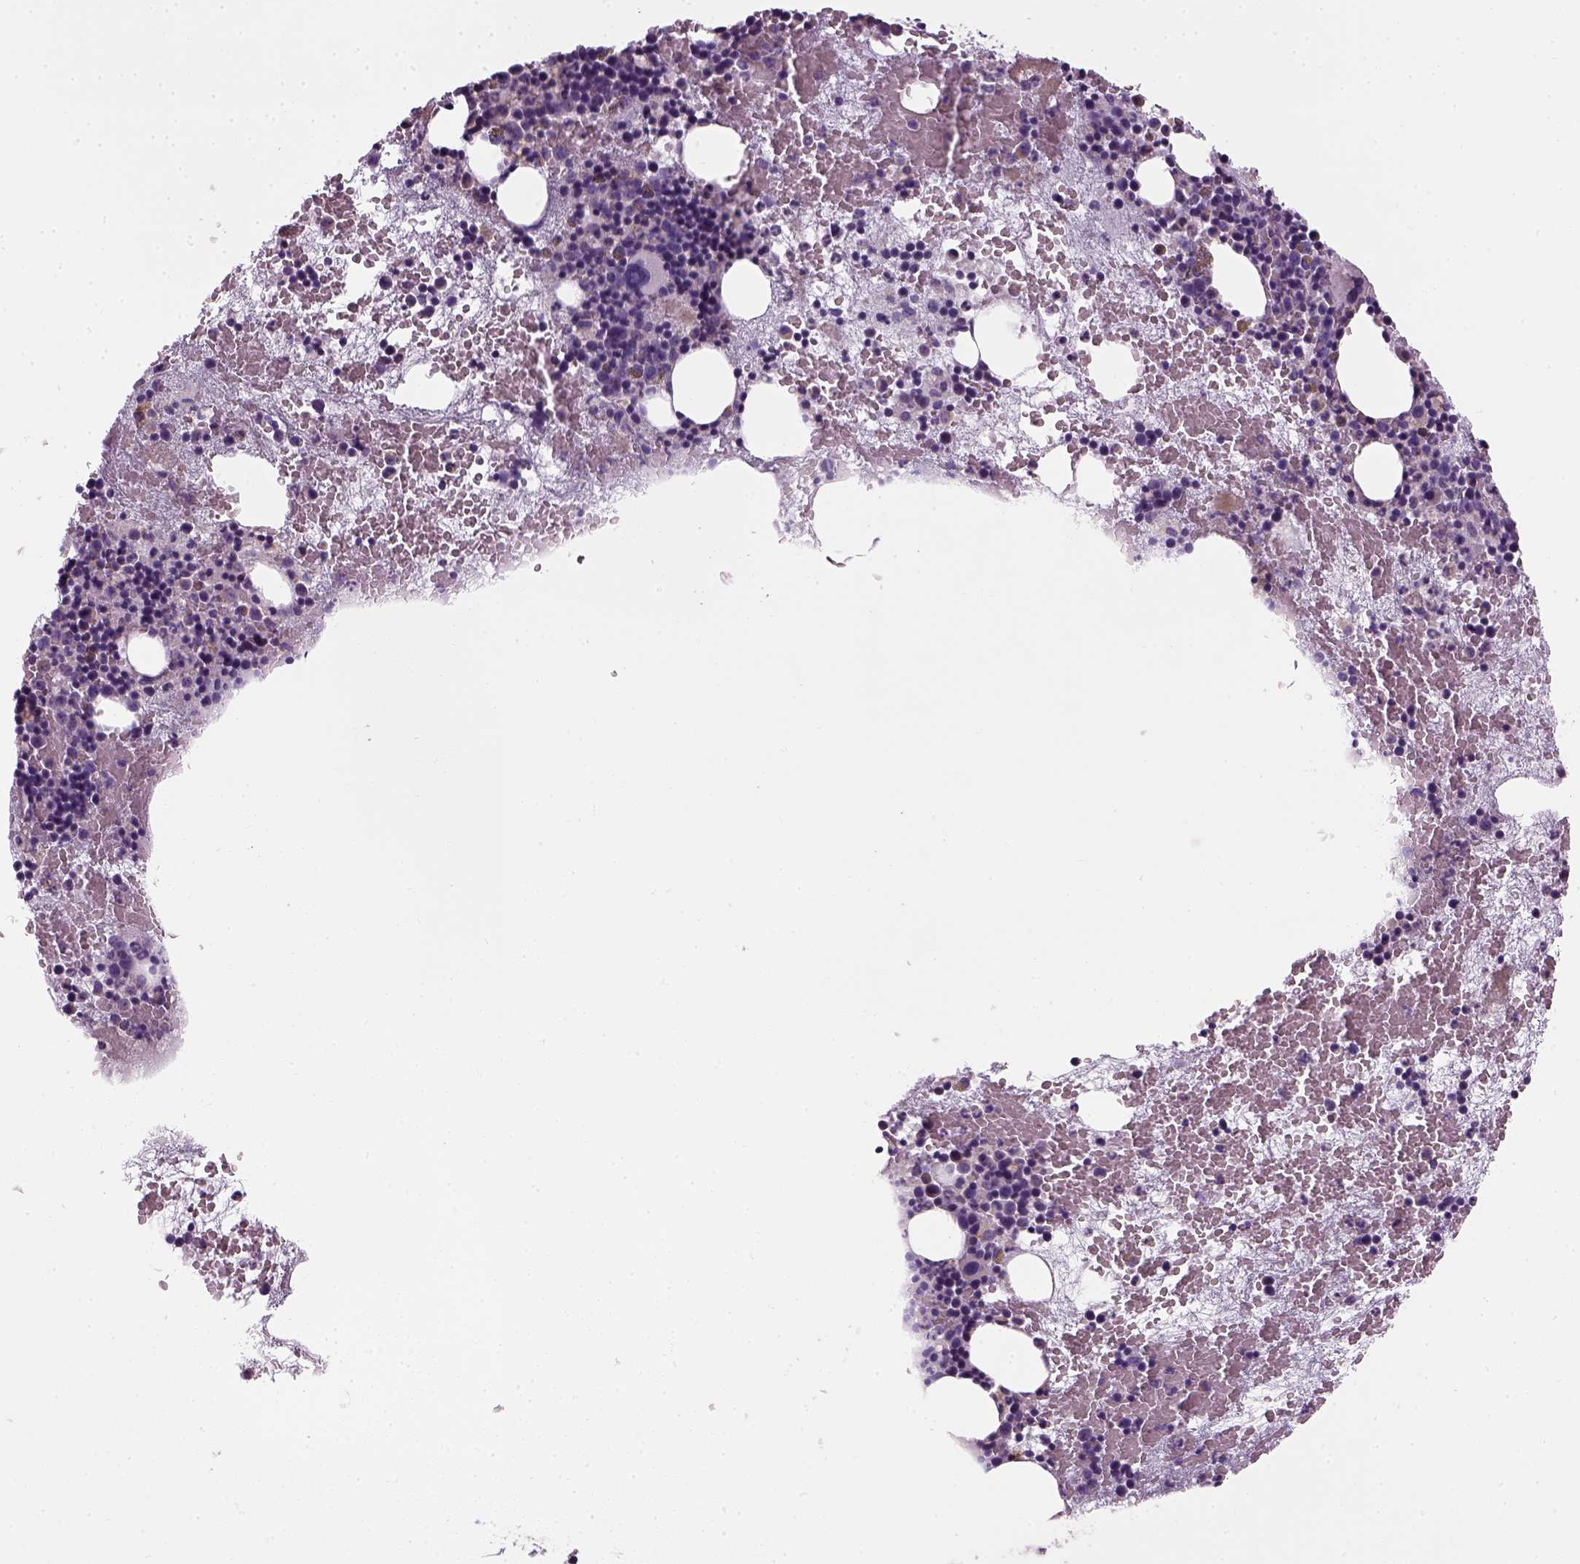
{"staining": {"intensity": "negative", "quantity": "none", "location": "none"}, "tissue": "bone marrow", "cell_type": "Hematopoietic cells", "image_type": "normal", "snomed": [{"axis": "morphology", "description": "Normal tissue, NOS"}, {"axis": "topography", "description": "Bone marrow"}], "caption": "High power microscopy micrograph of an IHC histopathology image of unremarkable bone marrow, revealing no significant positivity in hematopoietic cells.", "gene": "ELOVL3", "patient": {"sex": "male", "age": 79}}